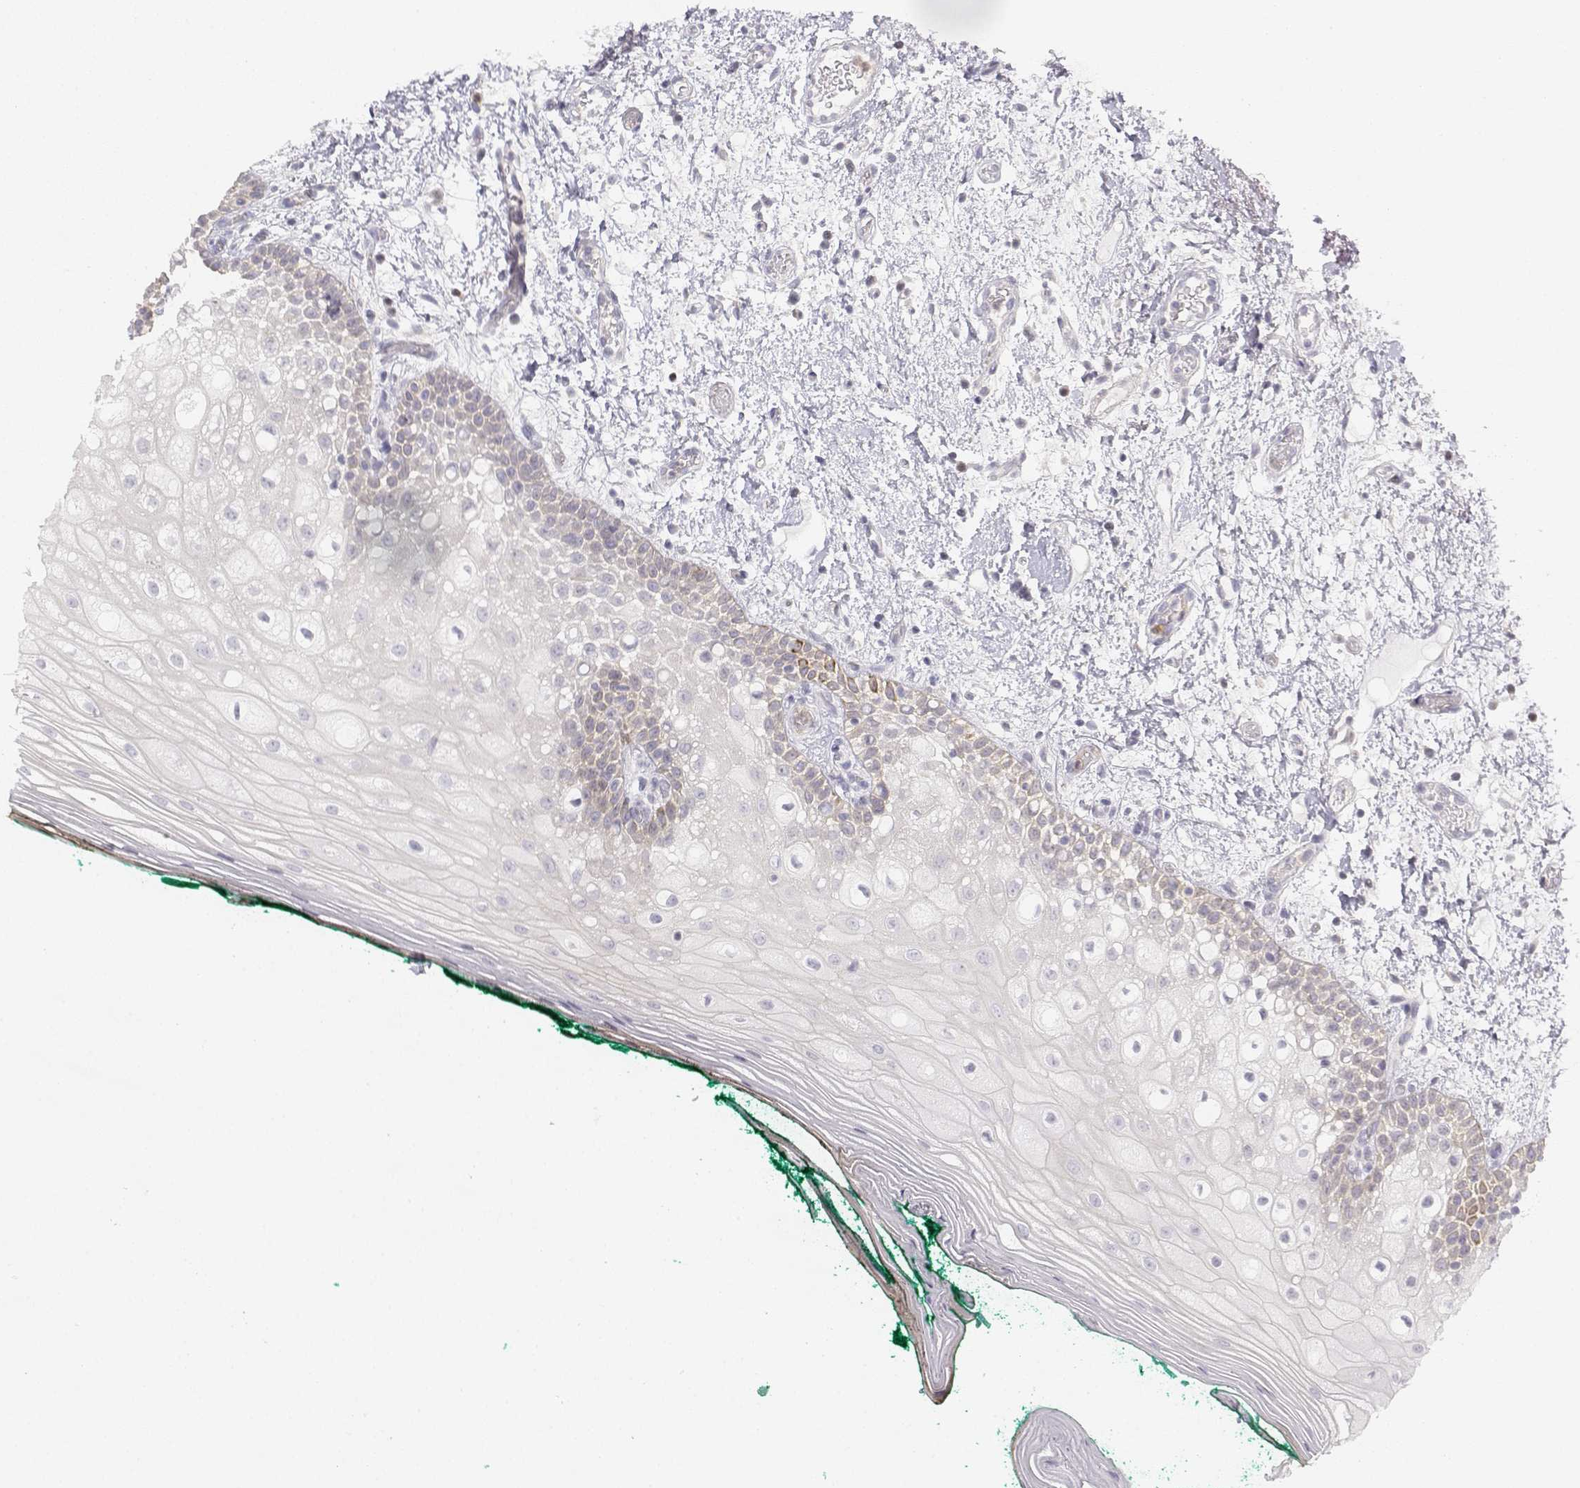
{"staining": {"intensity": "negative", "quantity": "none", "location": "none"}, "tissue": "oral mucosa", "cell_type": "Squamous epithelial cells", "image_type": "normal", "snomed": [{"axis": "morphology", "description": "Normal tissue, NOS"}, {"axis": "topography", "description": "Oral tissue"}], "caption": "High power microscopy histopathology image of an IHC histopathology image of benign oral mucosa, revealing no significant expression in squamous epithelial cells. The staining is performed using DAB (3,3'-diaminobenzidine) brown chromogen with nuclei counter-stained in using hematoxylin.", "gene": "GLIPR1L2", "patient": {"sex": "female", "age": 83}}